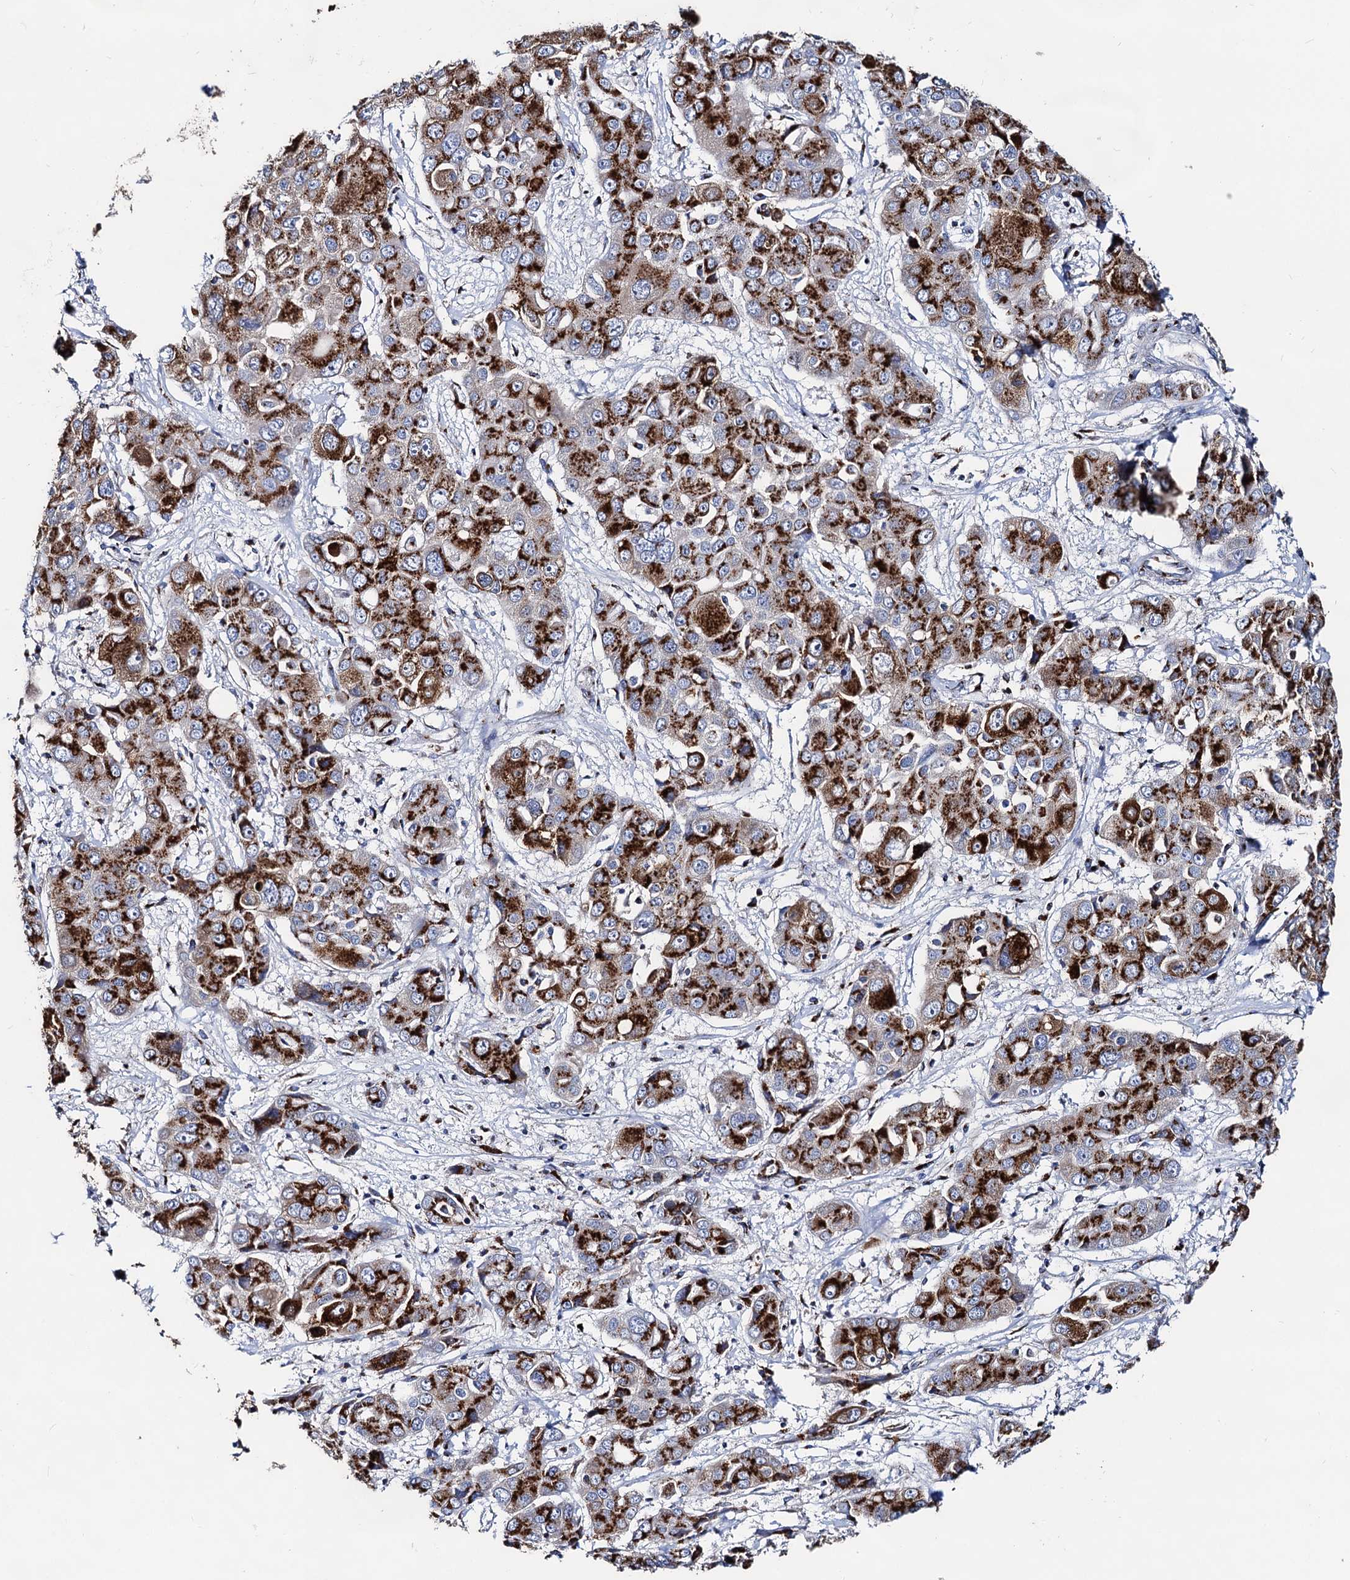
{"staining": {"intensity": "strong", "quantity": ">75%", "location": "cytoplasmic/membranous"}, "tissue": "liver cancer", "cell_type": "Tumor cells", "image_type": "cancer", "snomed": [{"axis": "morphology", "description": "Cholangiocarcinoma"}, {"axis": "topography", "description": "Liver"}], "caption": "Protein staining reveals strong cytoplasmic/membranous expression in about >75% of tumor cells in liver cancer (cholangiocarcinoma). Using DAB (brown) and hematoxylin (blue) stains, captured at high magnification using brightfield microscopy.", "gene": "TM9SF3", "patient": {"sex": "male", "age": 67}}